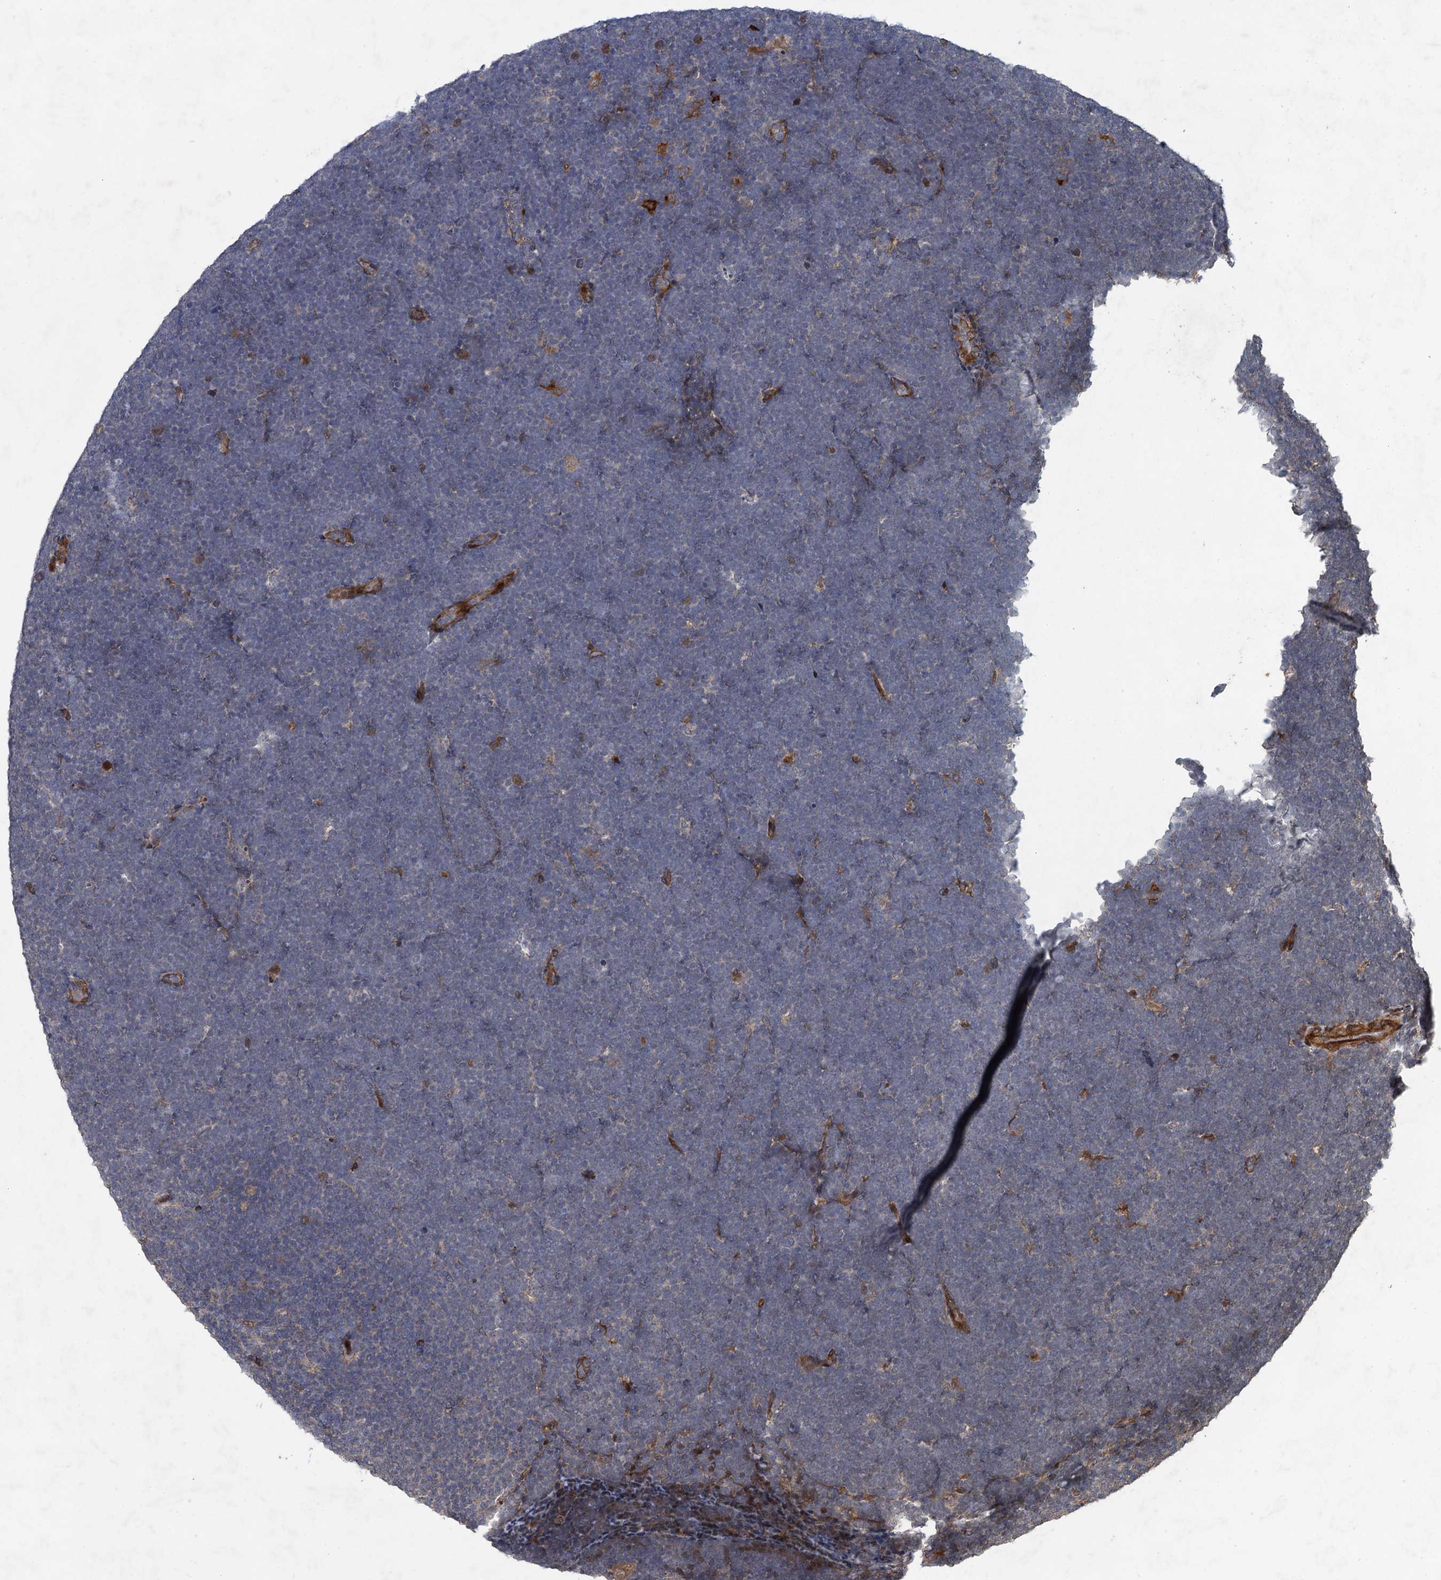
{"staining": {"intensity": "negative", "quantity": "none", "location": "none"}, "tissue": "lymphoma", "cell_type": "Tumor cells", "image_type": "cancer", "snomed": [{"axis": "morphology", "description": "Malignant lymphoma, non-Hodgkin's type, High grade"}, {"axis": "topography", "description": "Lymph node"}], "caption": "This is an immunohistochemistry micrograph of human lymphoma. There is no positivity in tumor cells.", "gene": "NUDT22", "patient": {"sex": "male", "age": 13}}